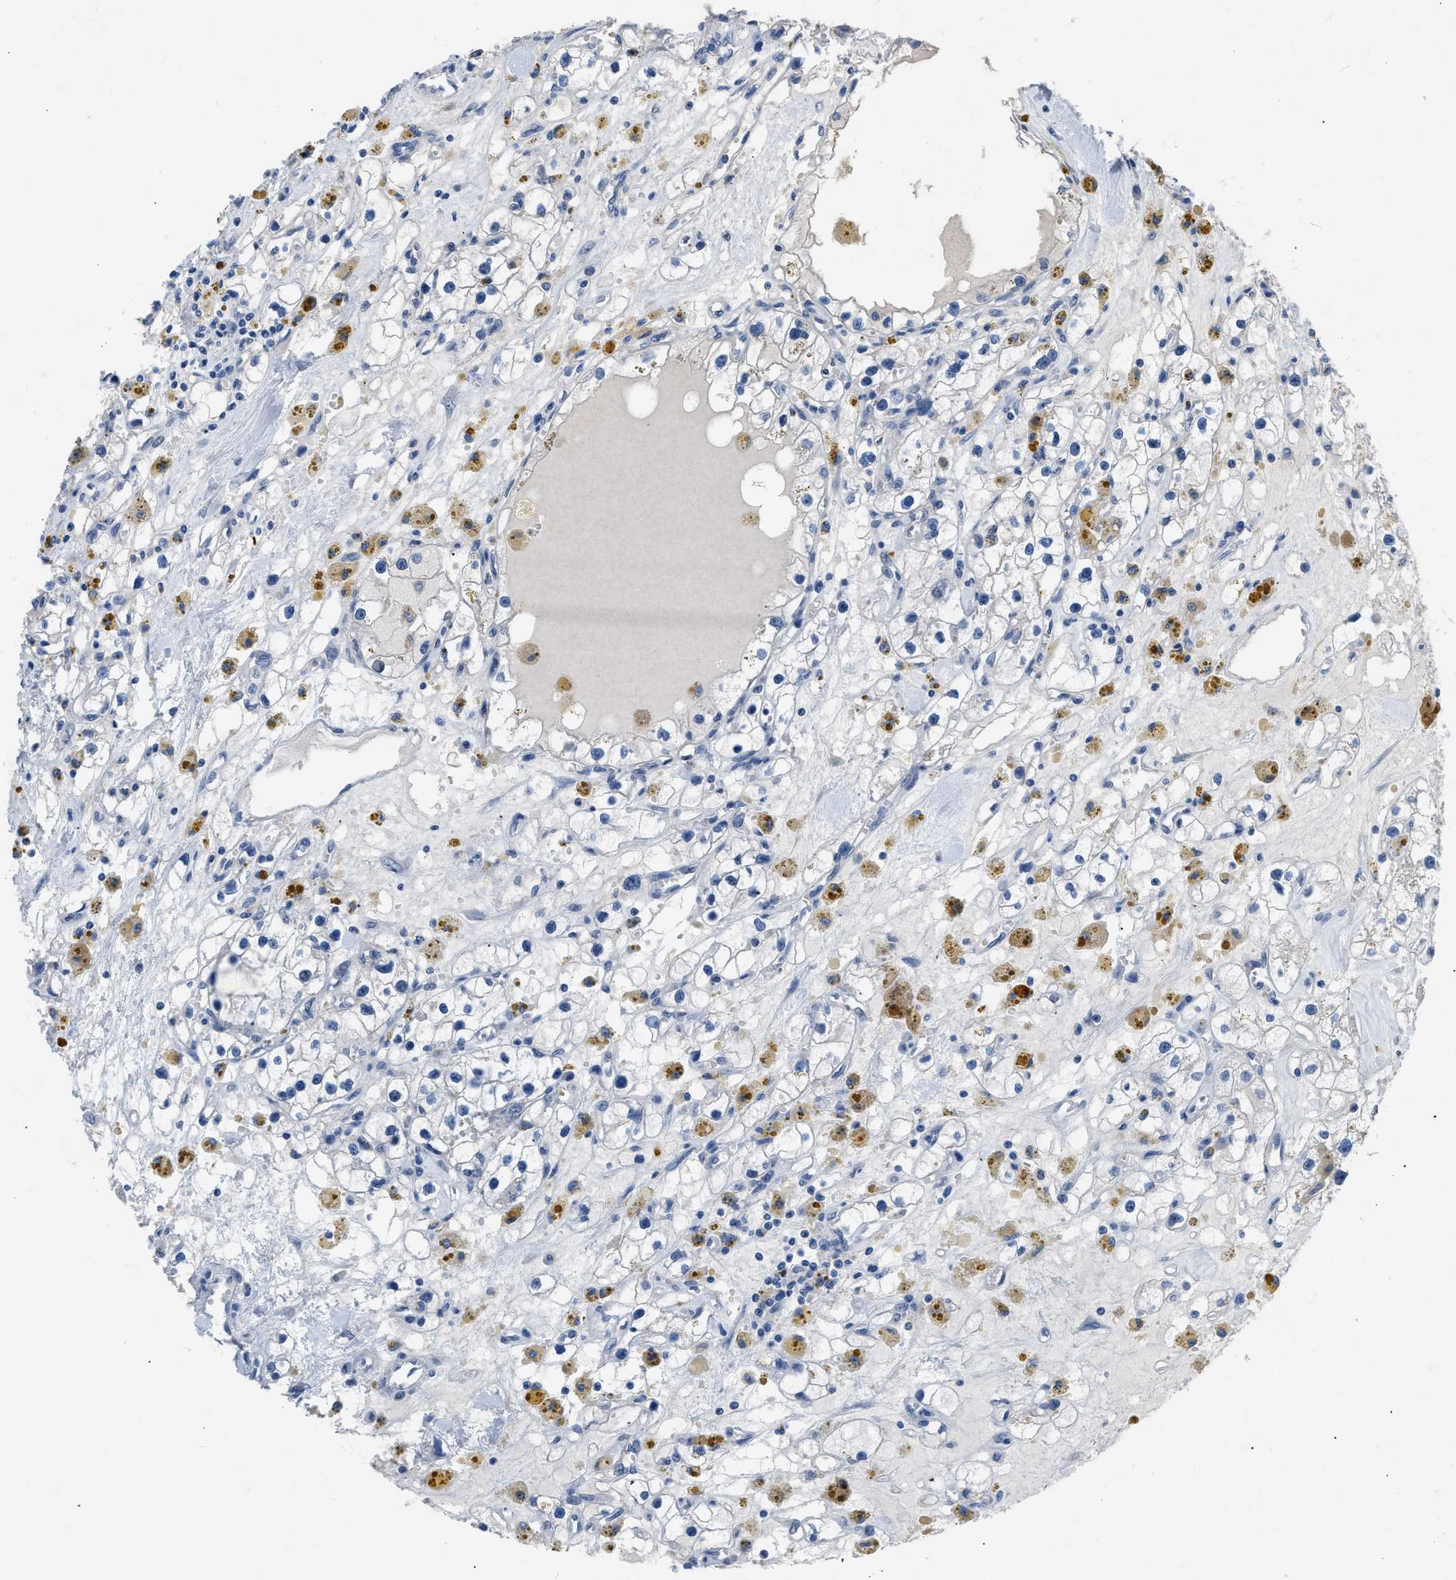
{"staining": {"intensity": "negative", "quantity": "none", "location": "none"}, "tissue": "renal cancer", "cell_type": "Tumor cells", "image_type": "cancer", "snomed": [{"axis": "morphology", "description": "Adenocarcinoma, NOS"}, {"axis": "topography", "description": "Kidney"}], "caption": "This is an immunohistochemistry micrograph of human renal cancer. There is no positivity in tumor cells.", "gene": "RBP1", "patient": {"sex": "male", "age": 56}}